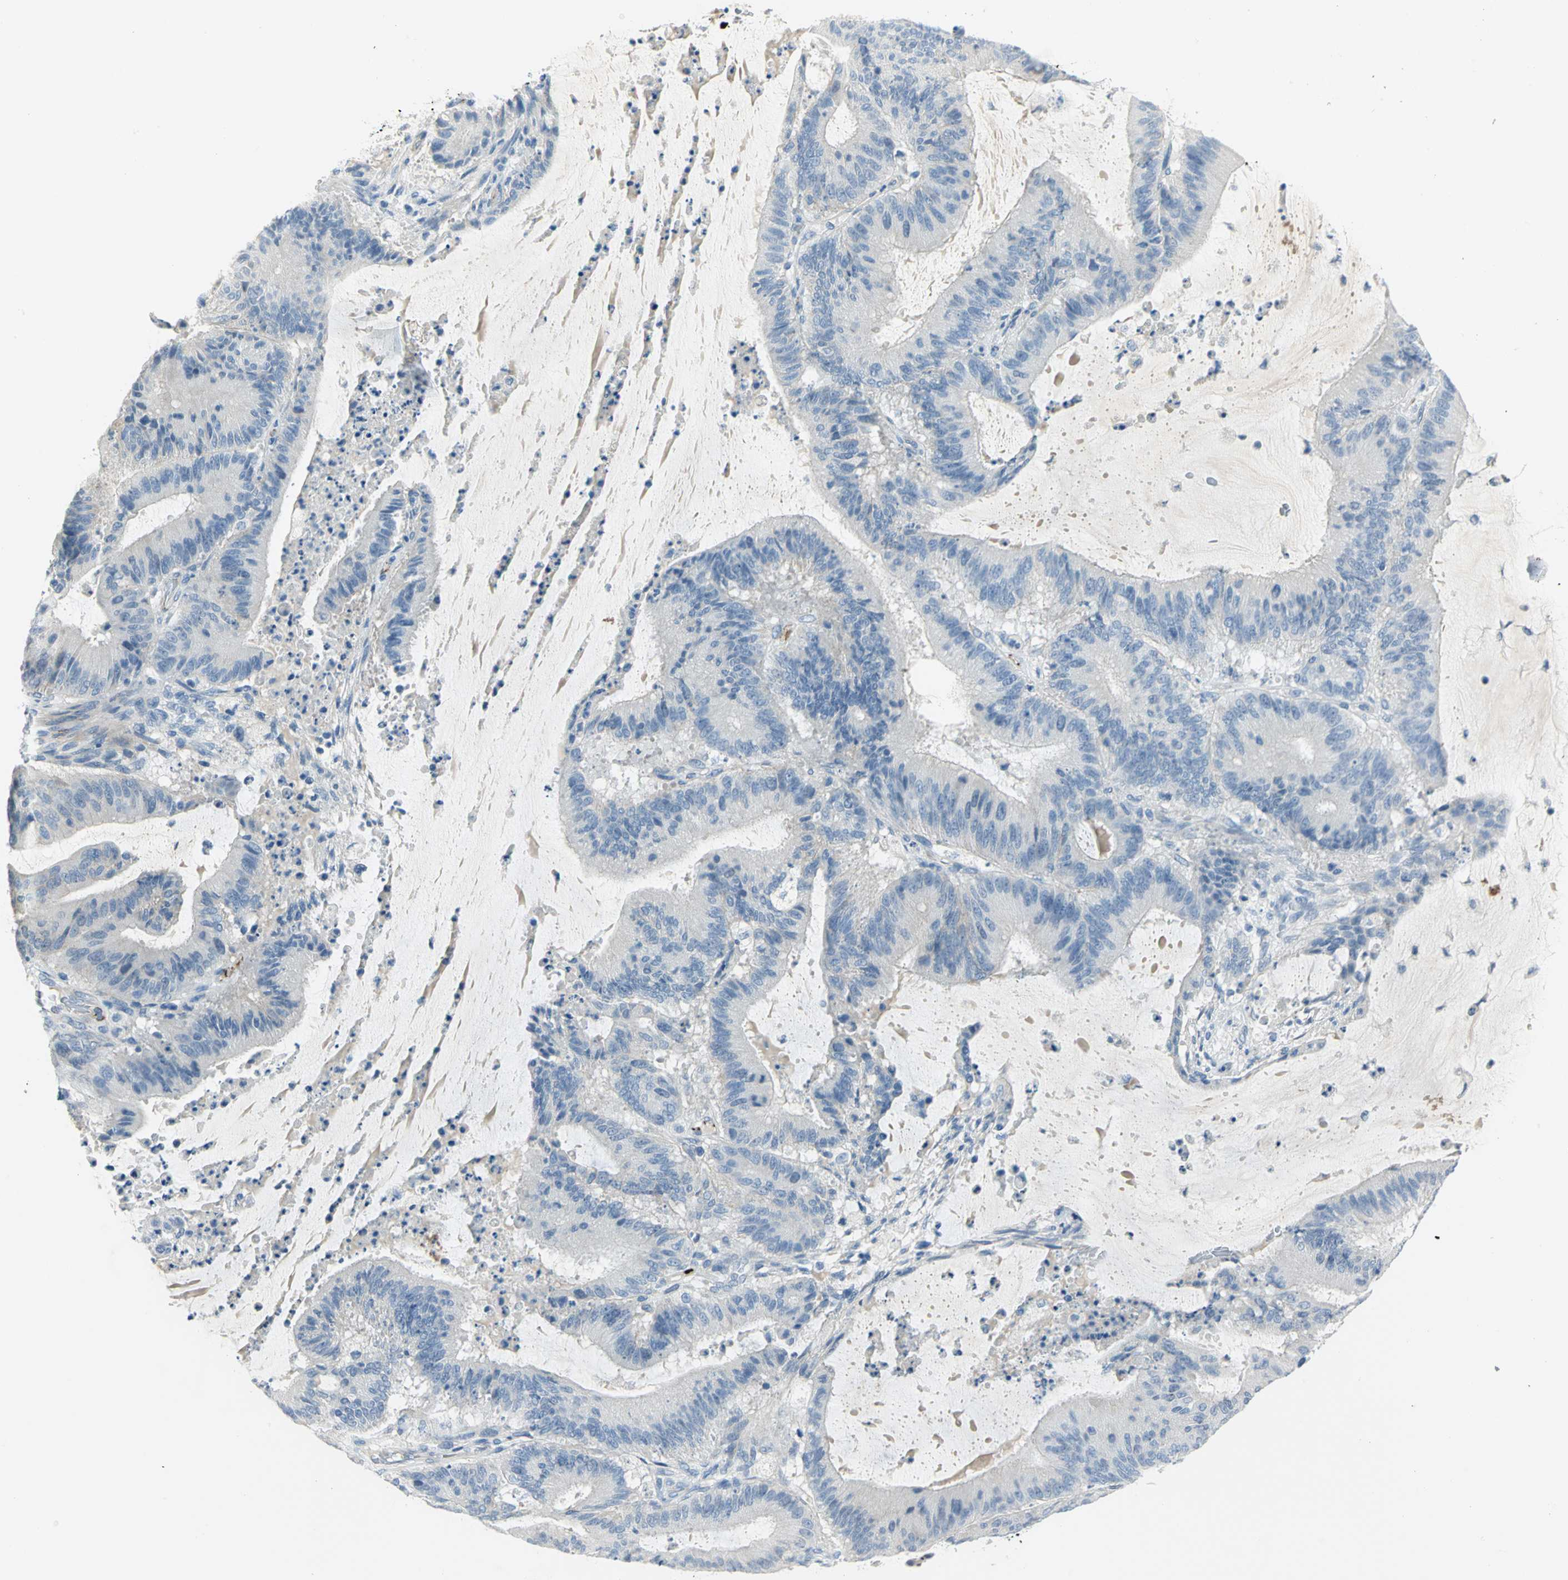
{"staining": {"intensity": "moderate", "quantity": "<25%", "location": "cytoplasmic/membranous"}, "tissue": "liver cancer", "cell_type": "Tumor cells", "image_type": "cancer", "snomed": [{"axis": "morphology", "description": "Cholangiocarcinoma"}, {"axis": "topography", "description": "Liver"}], "caption": "DAB (3,3'-diaminobenzidine) immunohistochemical staining of liver cholangiocarcinoma displays moderate cytoplasmic/membranous protein expression in approximately <25% of tumor cells.", "gene": "ALOX15", "patient": {"sex": "female", "age": 73}}